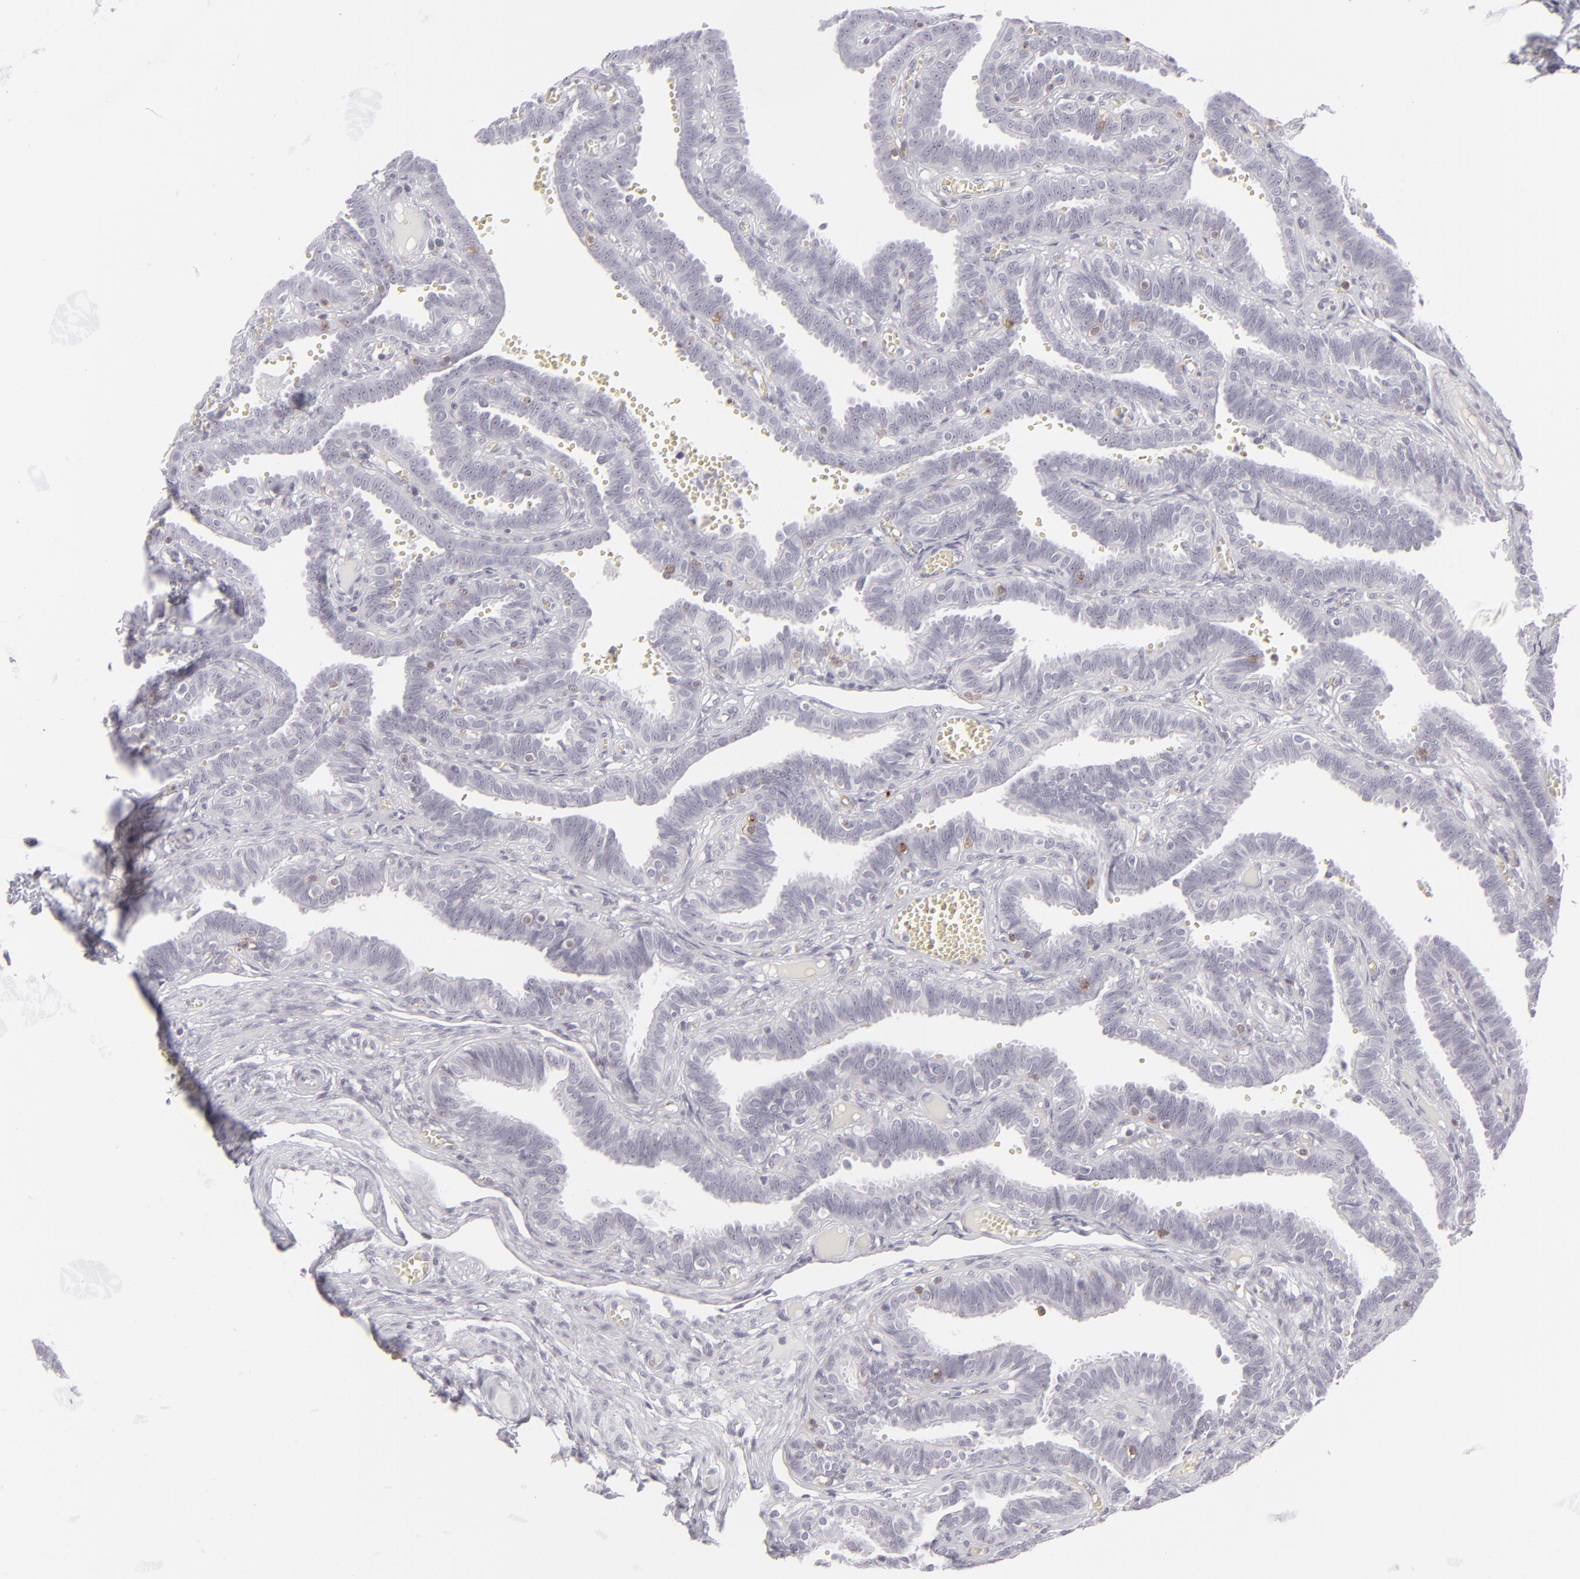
{"staining": {"intensity": "negative", "quantity": "none", "location": "none"}, "tissue": "fallopian tube", "cell_type": "Glandular cells", "image_type": "normal", "snomed": [{"axis": "morphology", "description": "Normal tissue, NOS"}, {"axis": "topography", "description": "Fallopian tube"}], "caption": "IHC micrograph of benign fallopian tube stained for a protein (brown), which displays no expression in glandular cells. (DAB (3,3'-diaminobenzidine) immunohistochemistry visualized using brightfield microscopy, high magnification).", "gene": "CD7", "patient": {"sex": "female", "age": 29}}